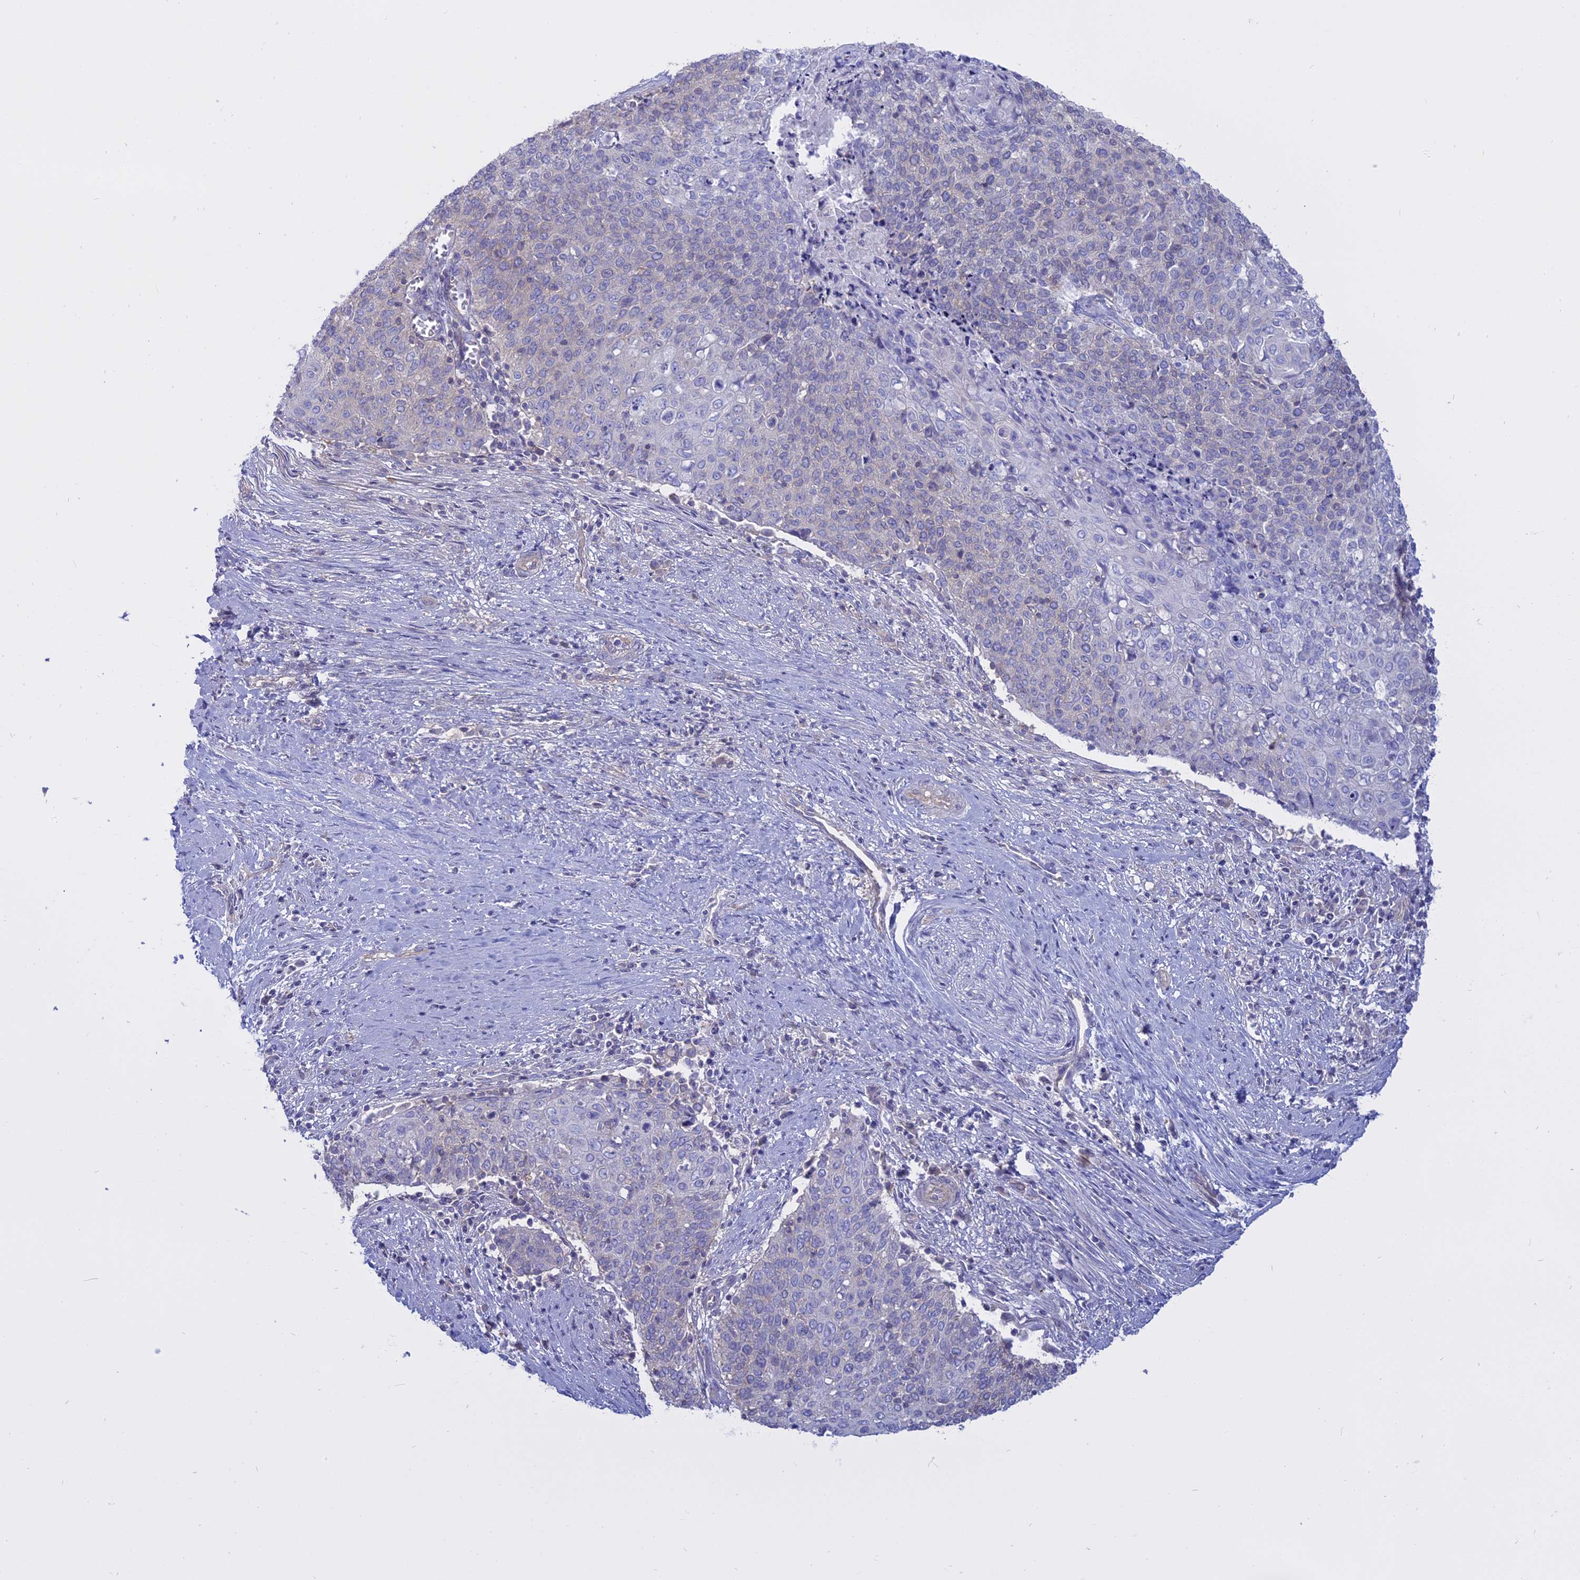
{"staining": {"intensity": "negative", "quantity": "none", "location": "none"}, "tissue": "cervical cancer", "cell_type": "Tumor cells", "image_type": "cancer", "snomed": [{"axis": "morphology", "description": "Squamous cell carcinoma, NOS"}, {"axis": "topography", "description": "Cervix"}], "caption": "Immunohistochemistry photomicrograph of neoplastic tissue: human cervical cancer stained with DAB shows no significant protein positivity in tumor cells.", "gene": "AHCYL1", "patient": {"sex": "female", "age": 39}}